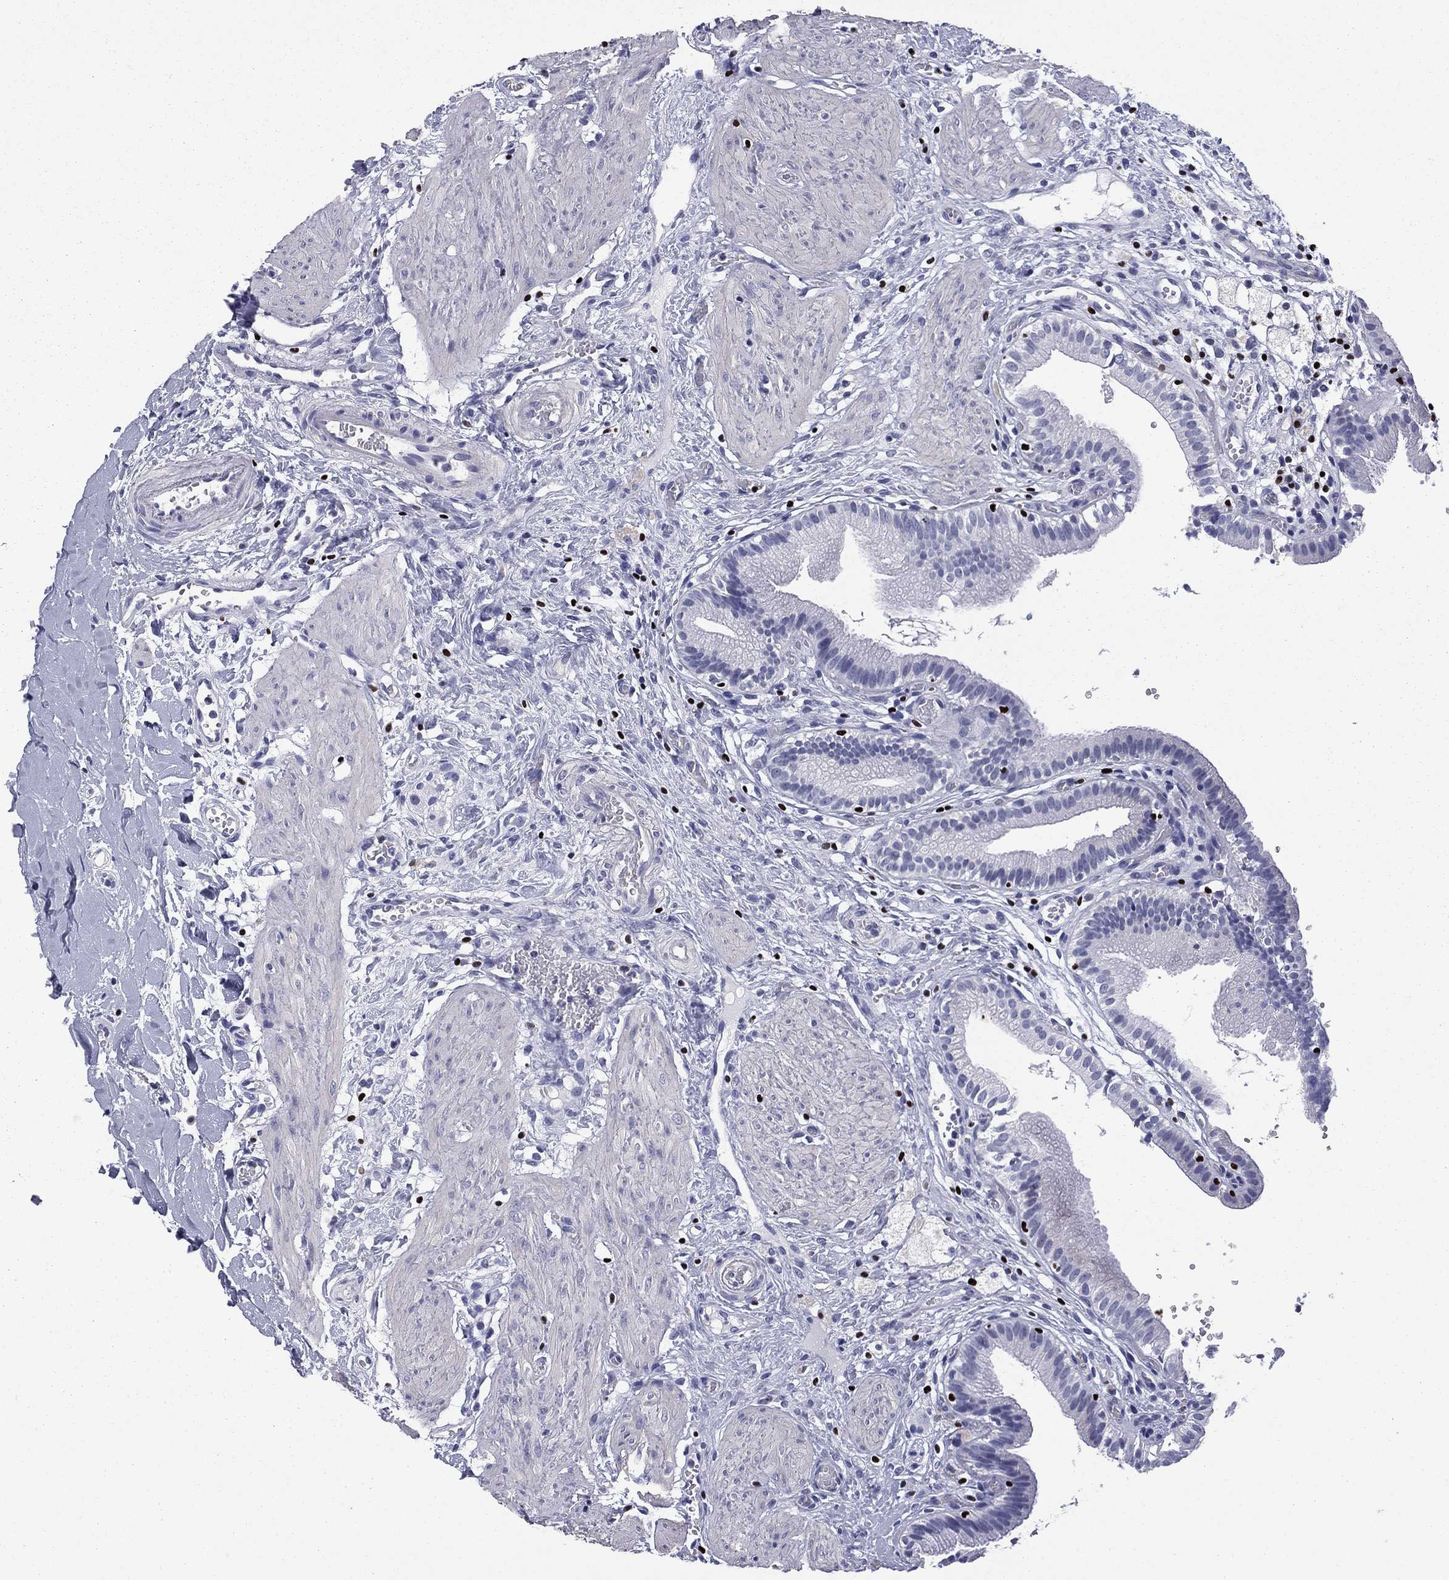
{"staining": {"intensity": "negative", "quantity": "none", "location": "none"}, "tissue": "gallbladder", "cell_type": "Glandular cells", "image_type": "normal", "snomed": [{"axis": "morphology", "description": "Normal tissue, NOS"}, {"axis": "topography", "description": "Gallbladder"}], "caption": "Photomicrograph shows no significant protein expression in glandular cells of unremarkable gallbladder.", "gene": "IKZF3", "patient": {"sex": "female", "age": 24}}